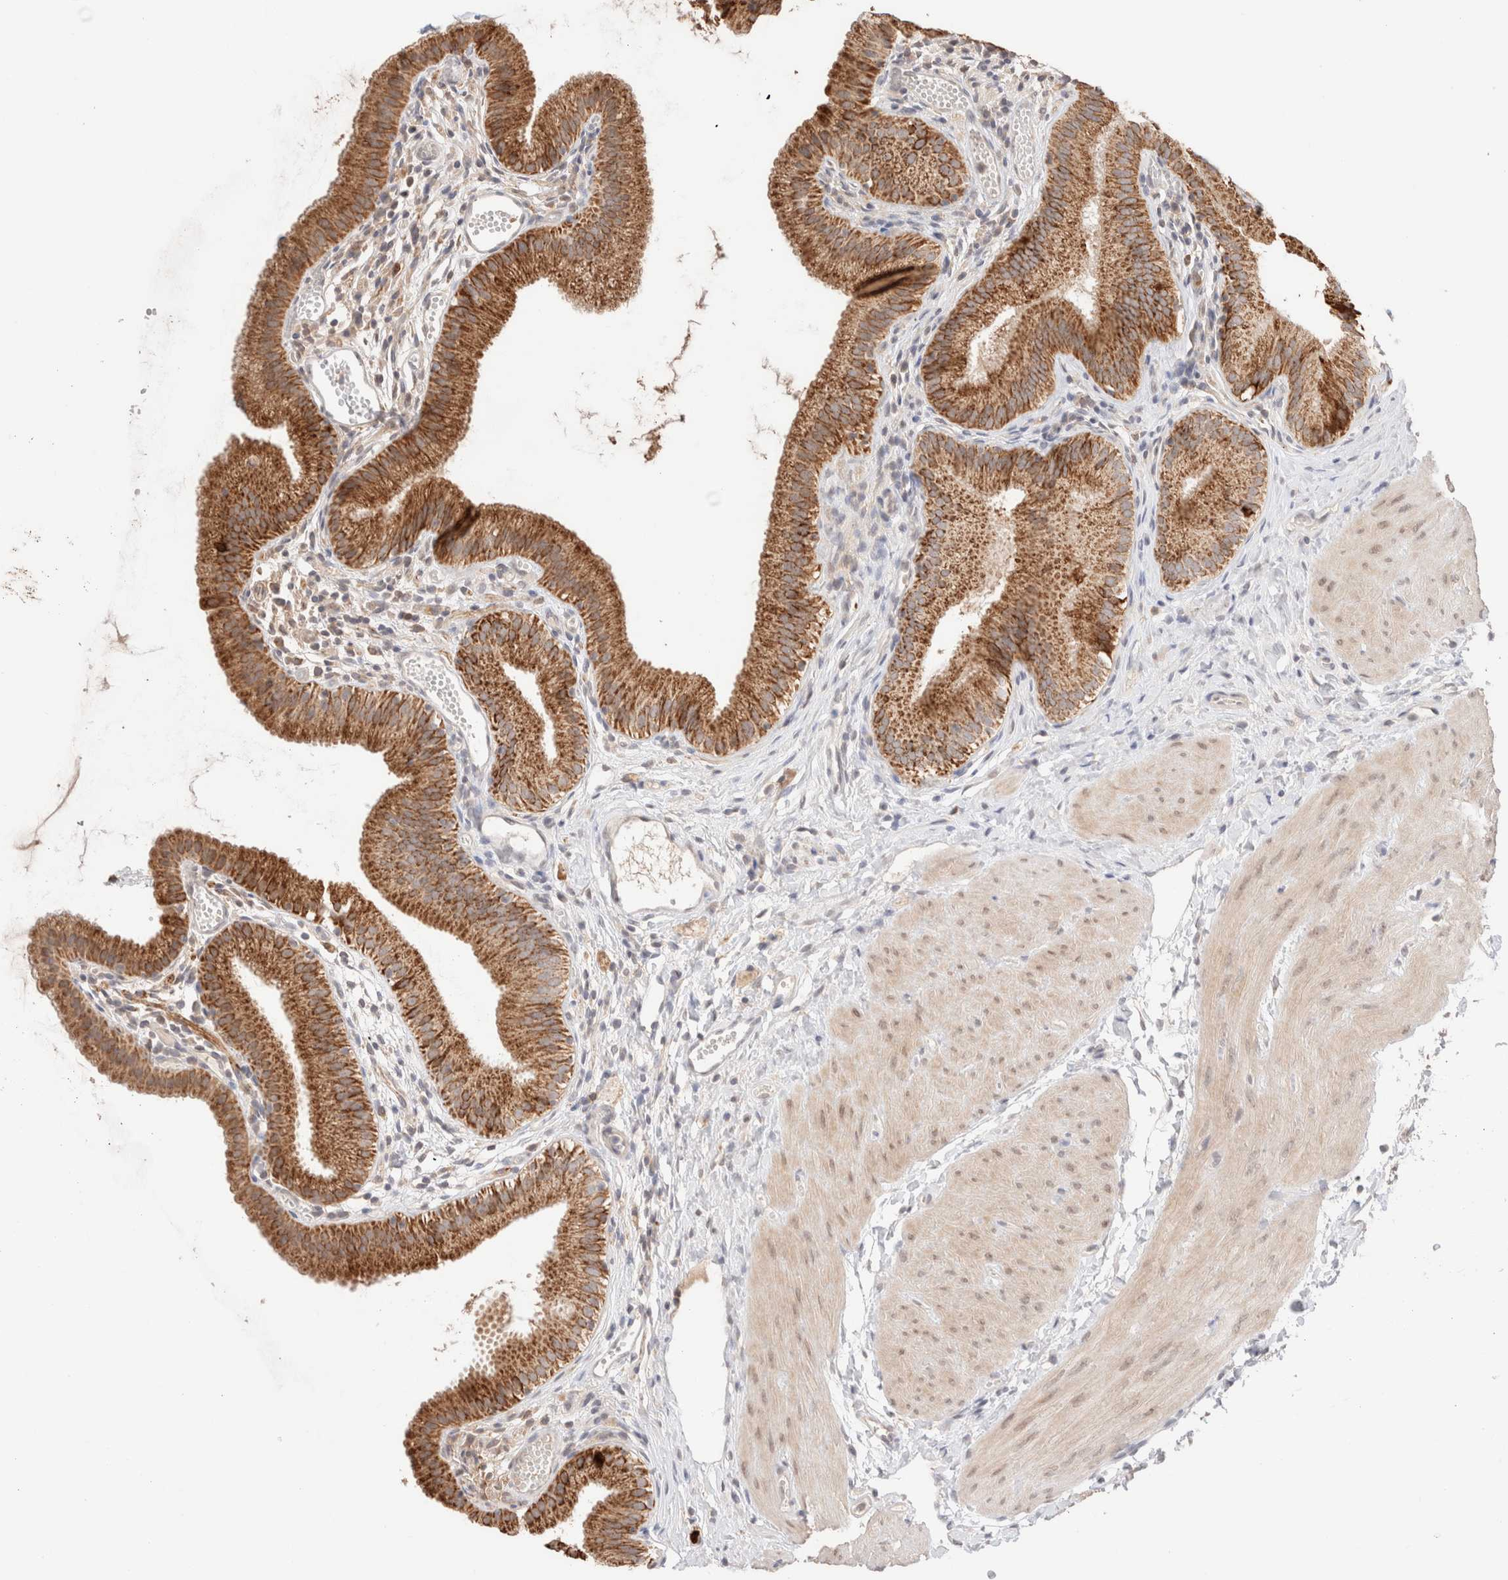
{"staining": {"intensity": "strong", "quantity": ">75%", "location": "cytoplasmic/membranous"}, "tissue": "gallbladder", "cell_type": "Glandular cells", "image_type": "normal", "snomed": [{"axis": "morphology", "description": "Normal tissue, NOS"}, {"axis": "topography", "description": "Gallbladder"}], "caption": "Protein expression analysis of benign human gallbladder reveals strong cytoplasmic/membranous staining in about >75% of glandular cells. (Brightfield microscopy of DAB IHC at high magnification).", "gene": "TRIM41", "patient": {"sex": "female", "age": 26}}